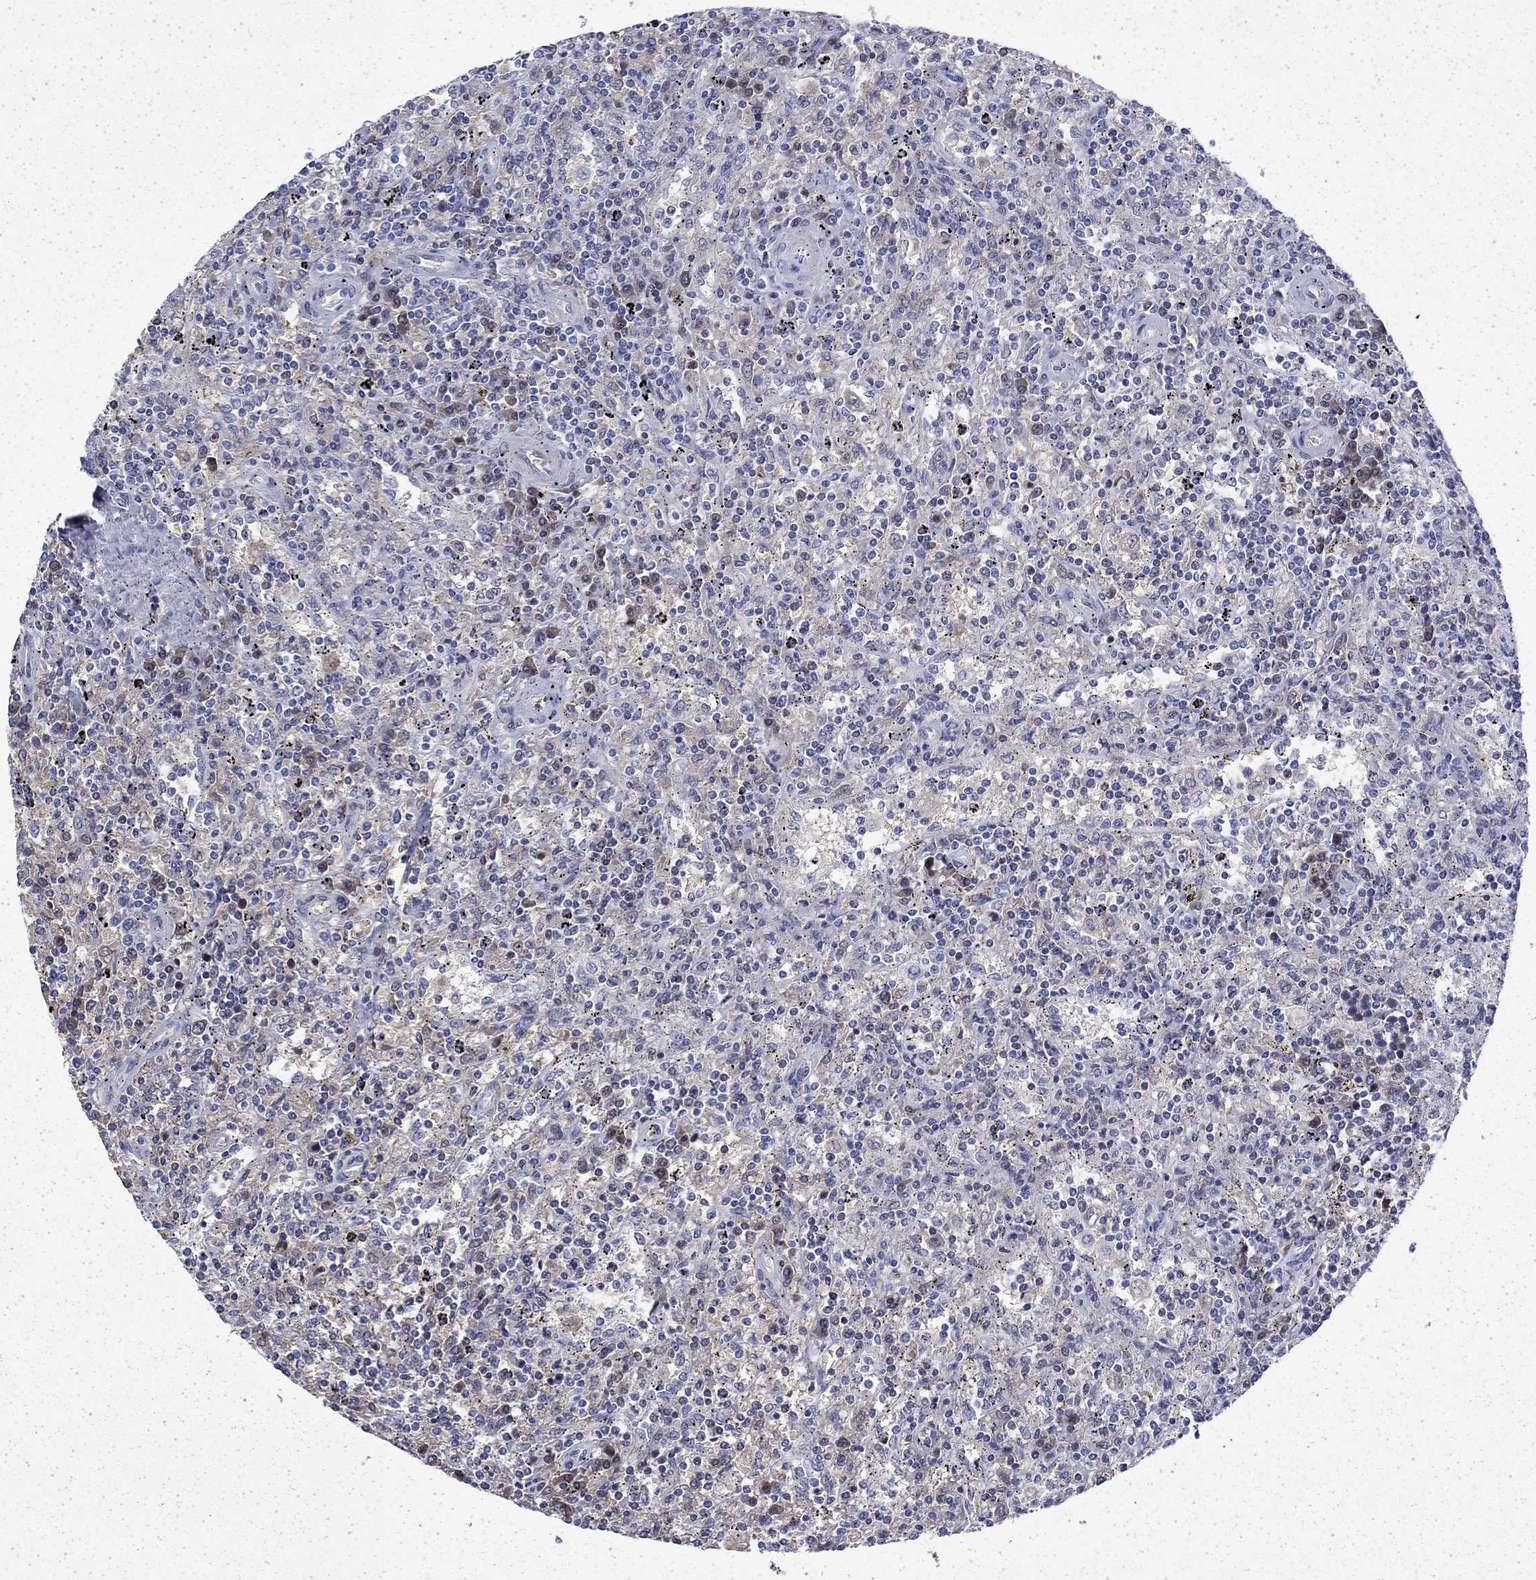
{"staining": {"intensity": "negative", "quantity": "none", "location": "none"}, "tissue": "lymphoma", "cell_type": "Tumor cells", "image_type": "cancer", "snomed": [{"axis": "morphology", "description": "Malignant lymphoma, non-Hodgkin's type, Low grade"}, {"axis": "topography", "description": "Spleen"}], "caption": "Low-grade malignant lymphoma, non-Hodgkin's type was stained to show a protein in brown. There is no significant staining in tumor cells. The staining was performed using DAB to visualize the protein expression in brown, while the nuclei were stained in blue with hematoxylin (Magnification: 20x).", "gene": "ENPP6", "patient": {"sex": "male", "age": 62}}